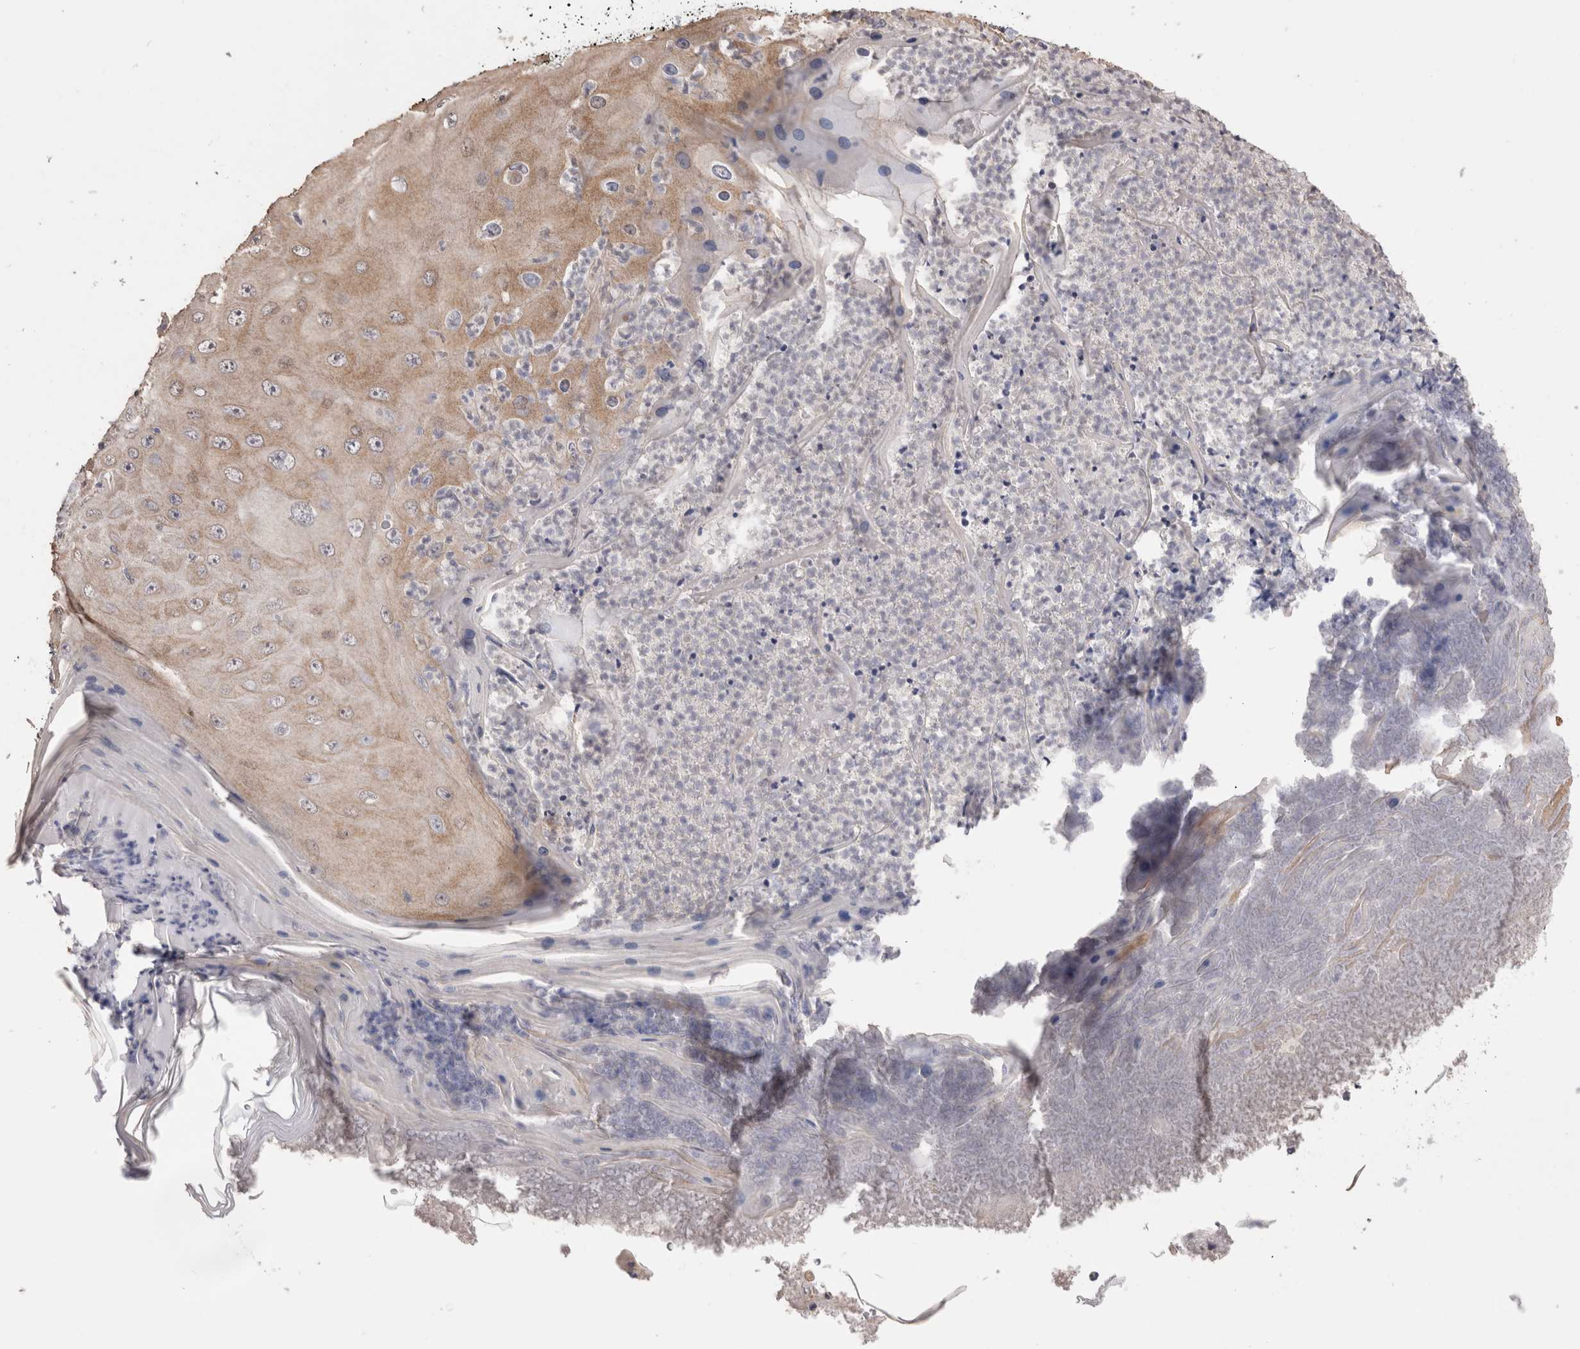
{"staining": {"intensity": "weak", "quantity": "25%-75%", "location": "cytoplasmic/membranous"}, "tissue": "skin cancer", "cell_type": "Tumor cells", "image_type": "cancer", "snomed": [{"axis": "morphology", "description": "Squamous cell carcinoma, NOS"}, {"axis": "topography", "description": "Skin"}], "caption": "Immunohistochemistry histopathology image of skin cancer stained for a protein (brown), which exhibits low levels of weak cytoplasmic/membranous positivity in about 25%-75% of tumor cells.", "gene": "CDH6", "patient": {"sex": "female", "age": 88}}